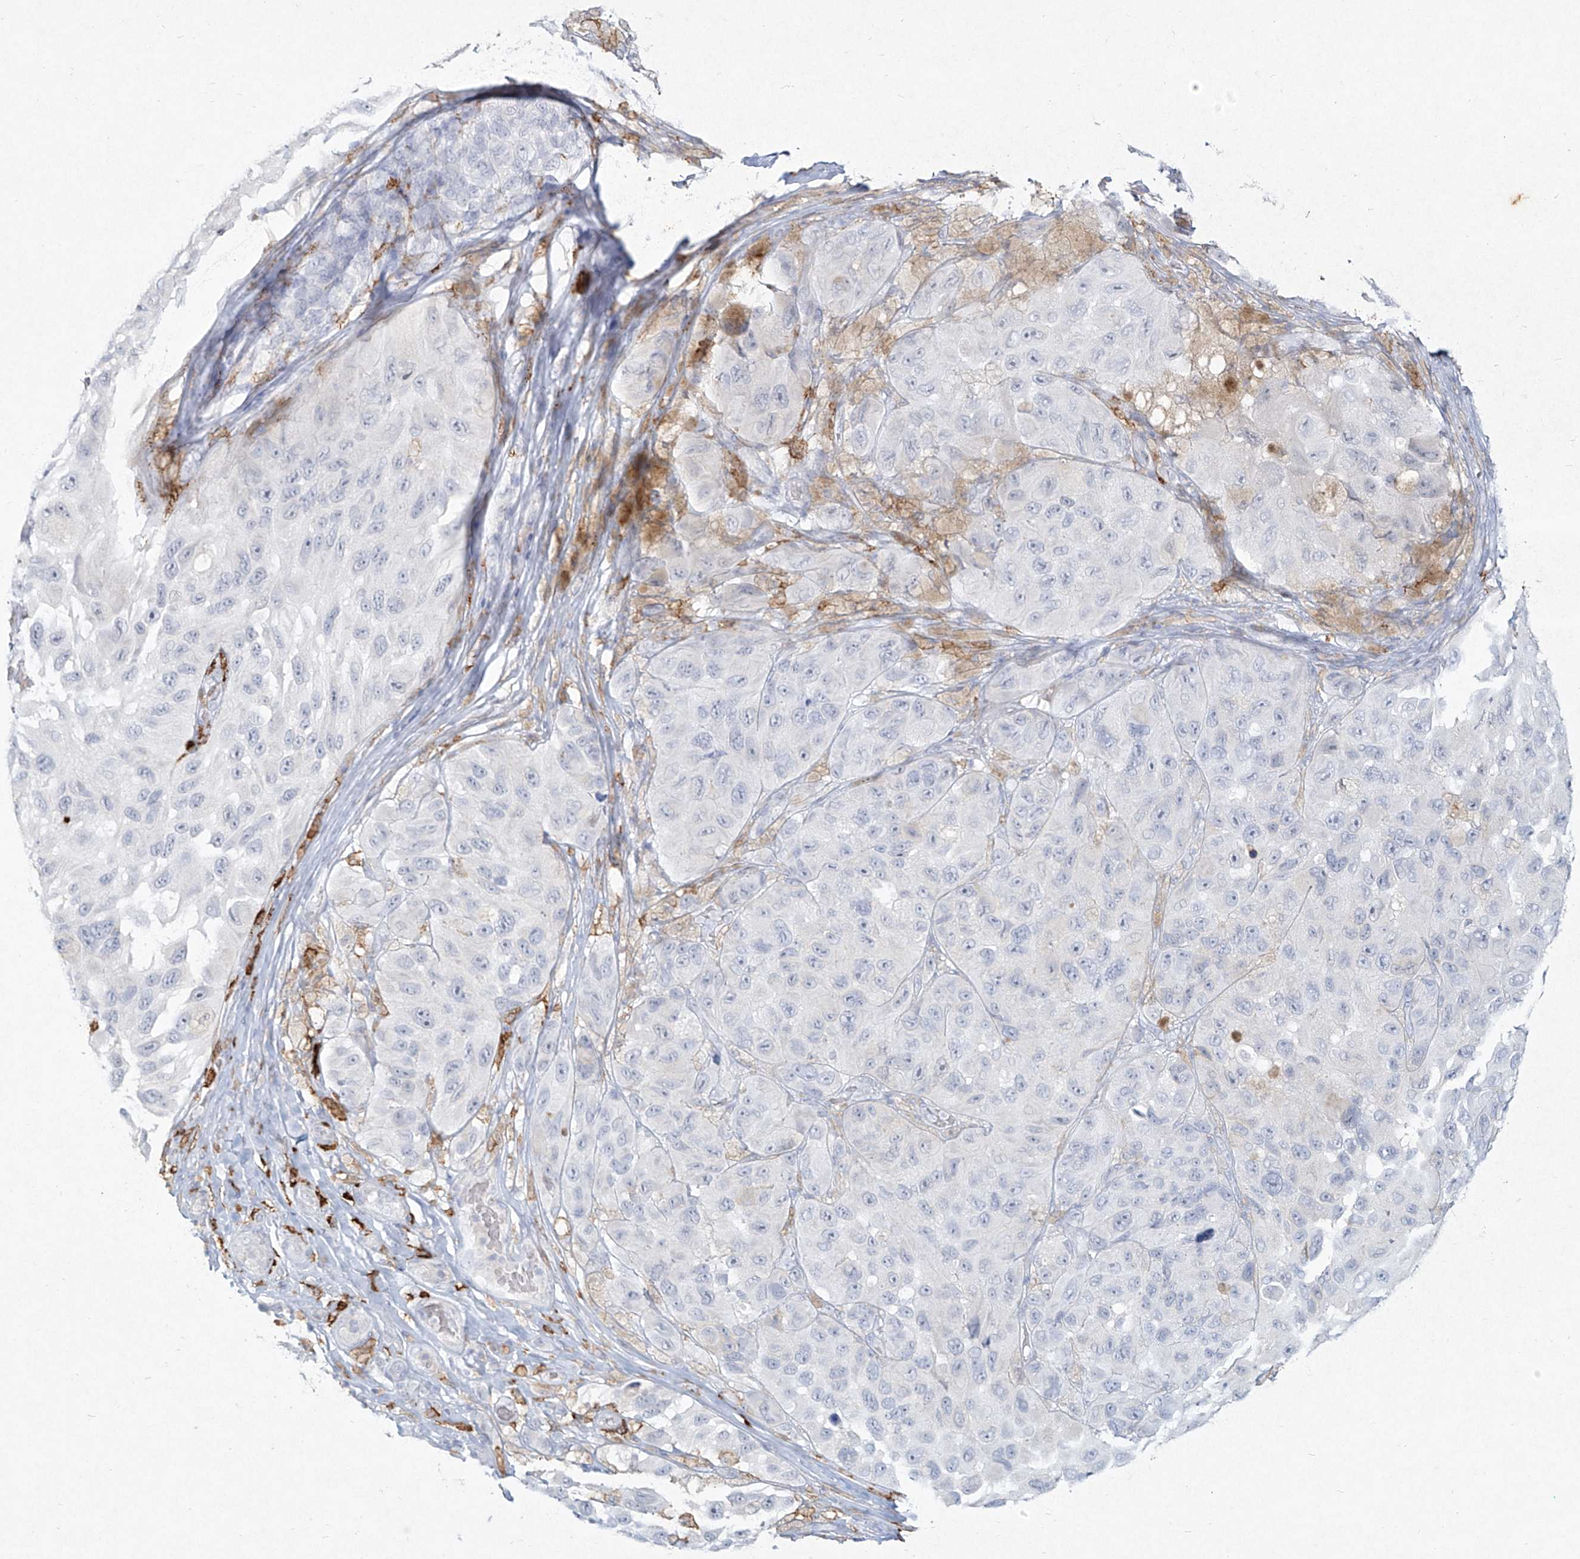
{"staining": {"intensity": "negative", "quantity": "none", "location": "none"}, "tissue": "melanoma", "cell_type": "Tumor cells", "image_type": "cancer", "snomed": [{"axis": "morphology", "description": "Malignant melanoma, NOS"}, {"axis": "topography", "description": "Skin"}], "caption": "Immunohistochemistry (IHC) micrograph of human melanoma stained for a protein (brown), which reveals no positivity in tumor cells.", "gene": "CD209", "patient": {"sex": "female", "age": 73}}